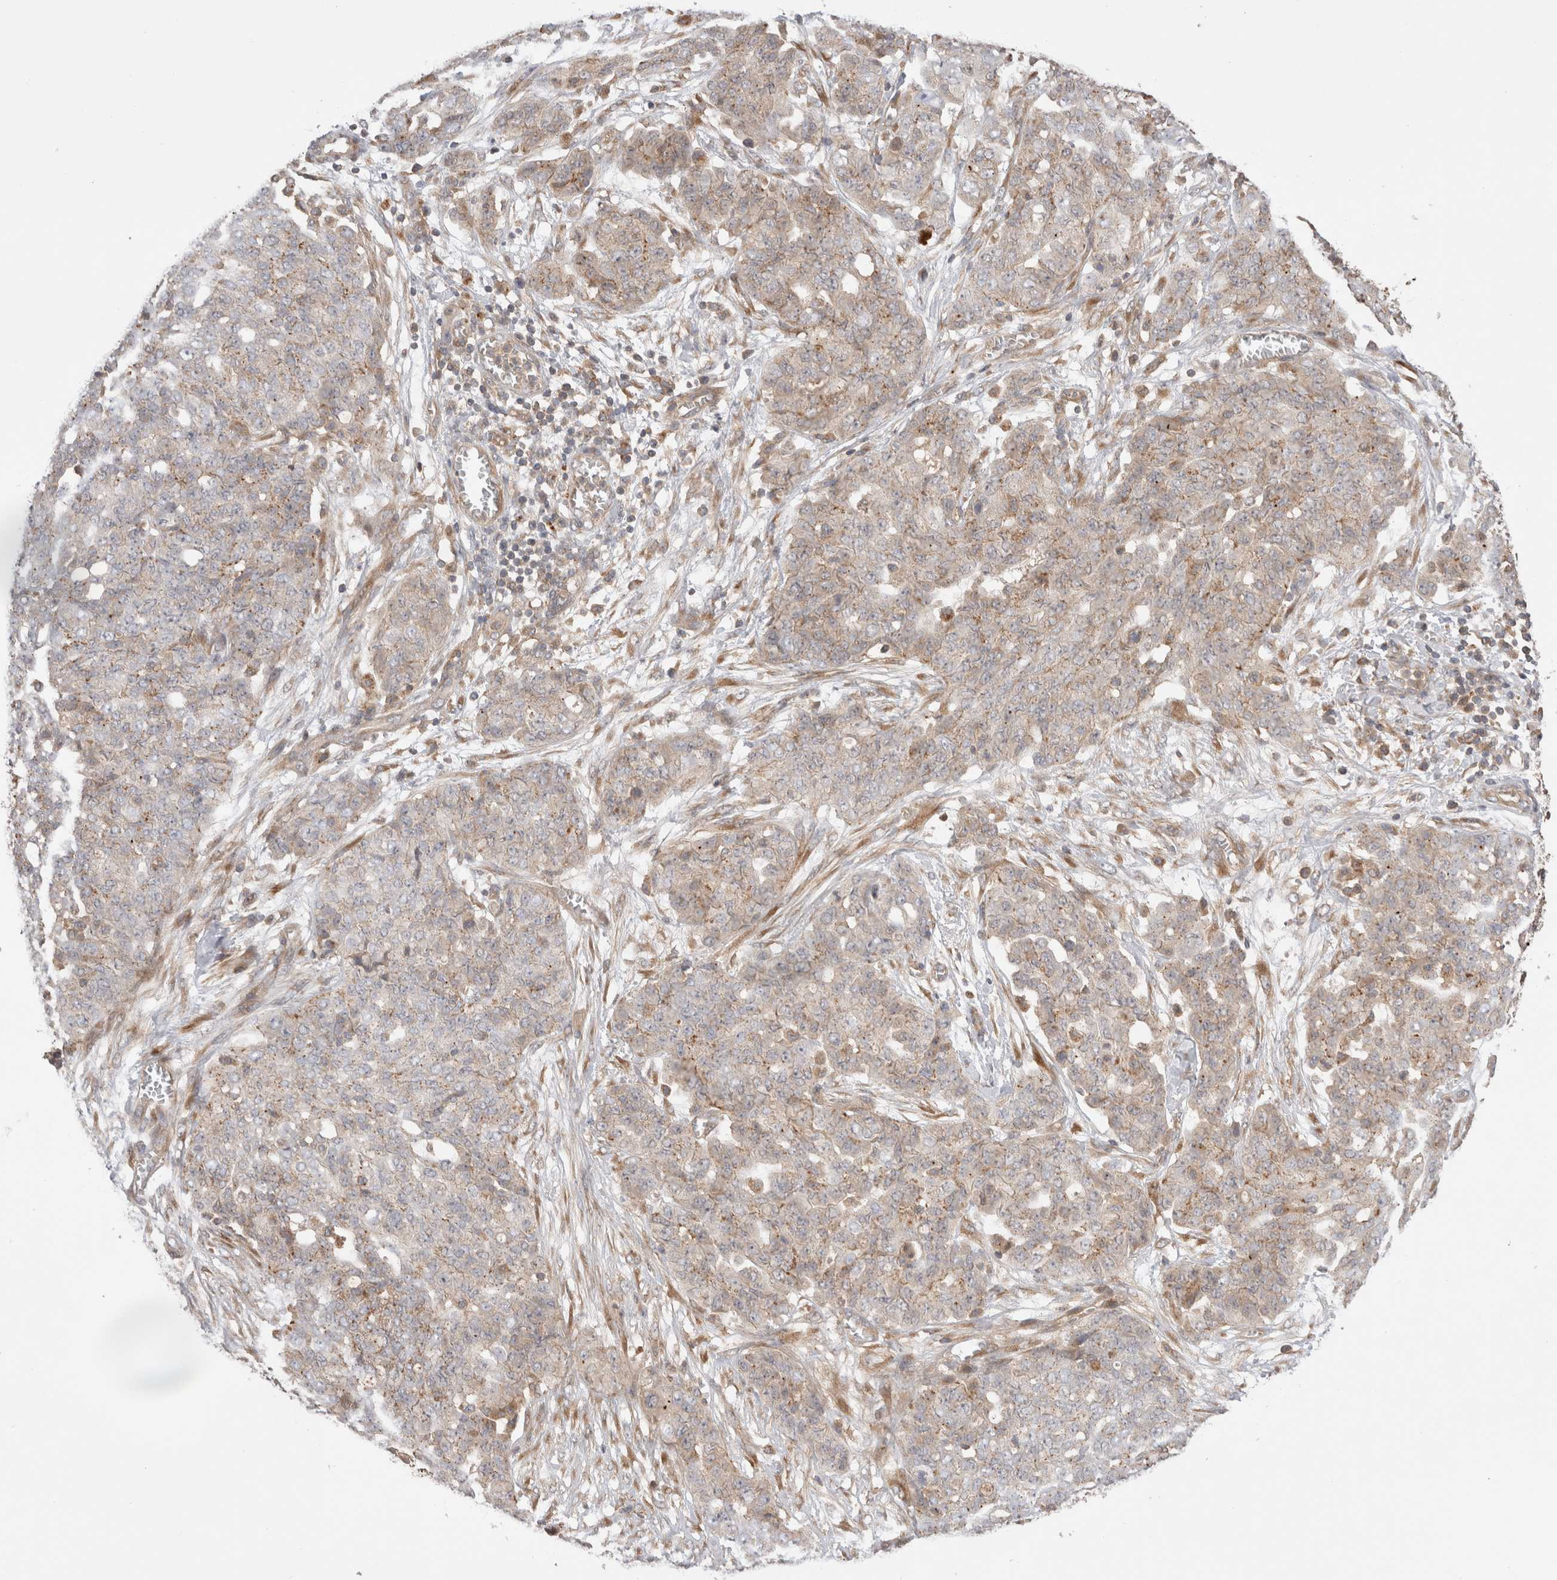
{"staining": {"intensity": "weak", "quantity": ">75%", "location": "cytoplasmic/membranous"}, "tissue": "ovarian cancer", "cell_type": "Tumor cells", "image_type": "cancer", "snomed": [{"axis": "morphology", "description": "Cystadenocarcinoma, serous, NOS"}, {"axis": "topography", "description": "Soft tissue"}, {"axis": "topography", "description": "Ovary"}], "caption": "Protein staining demonstrates weak cytoplasmic/membranous staining in about >75% of tumor cells in serous cystadenocarcinoma (ovarian).", "gene": "VPS28", "patient": {"sex": "female", "age": 57}}